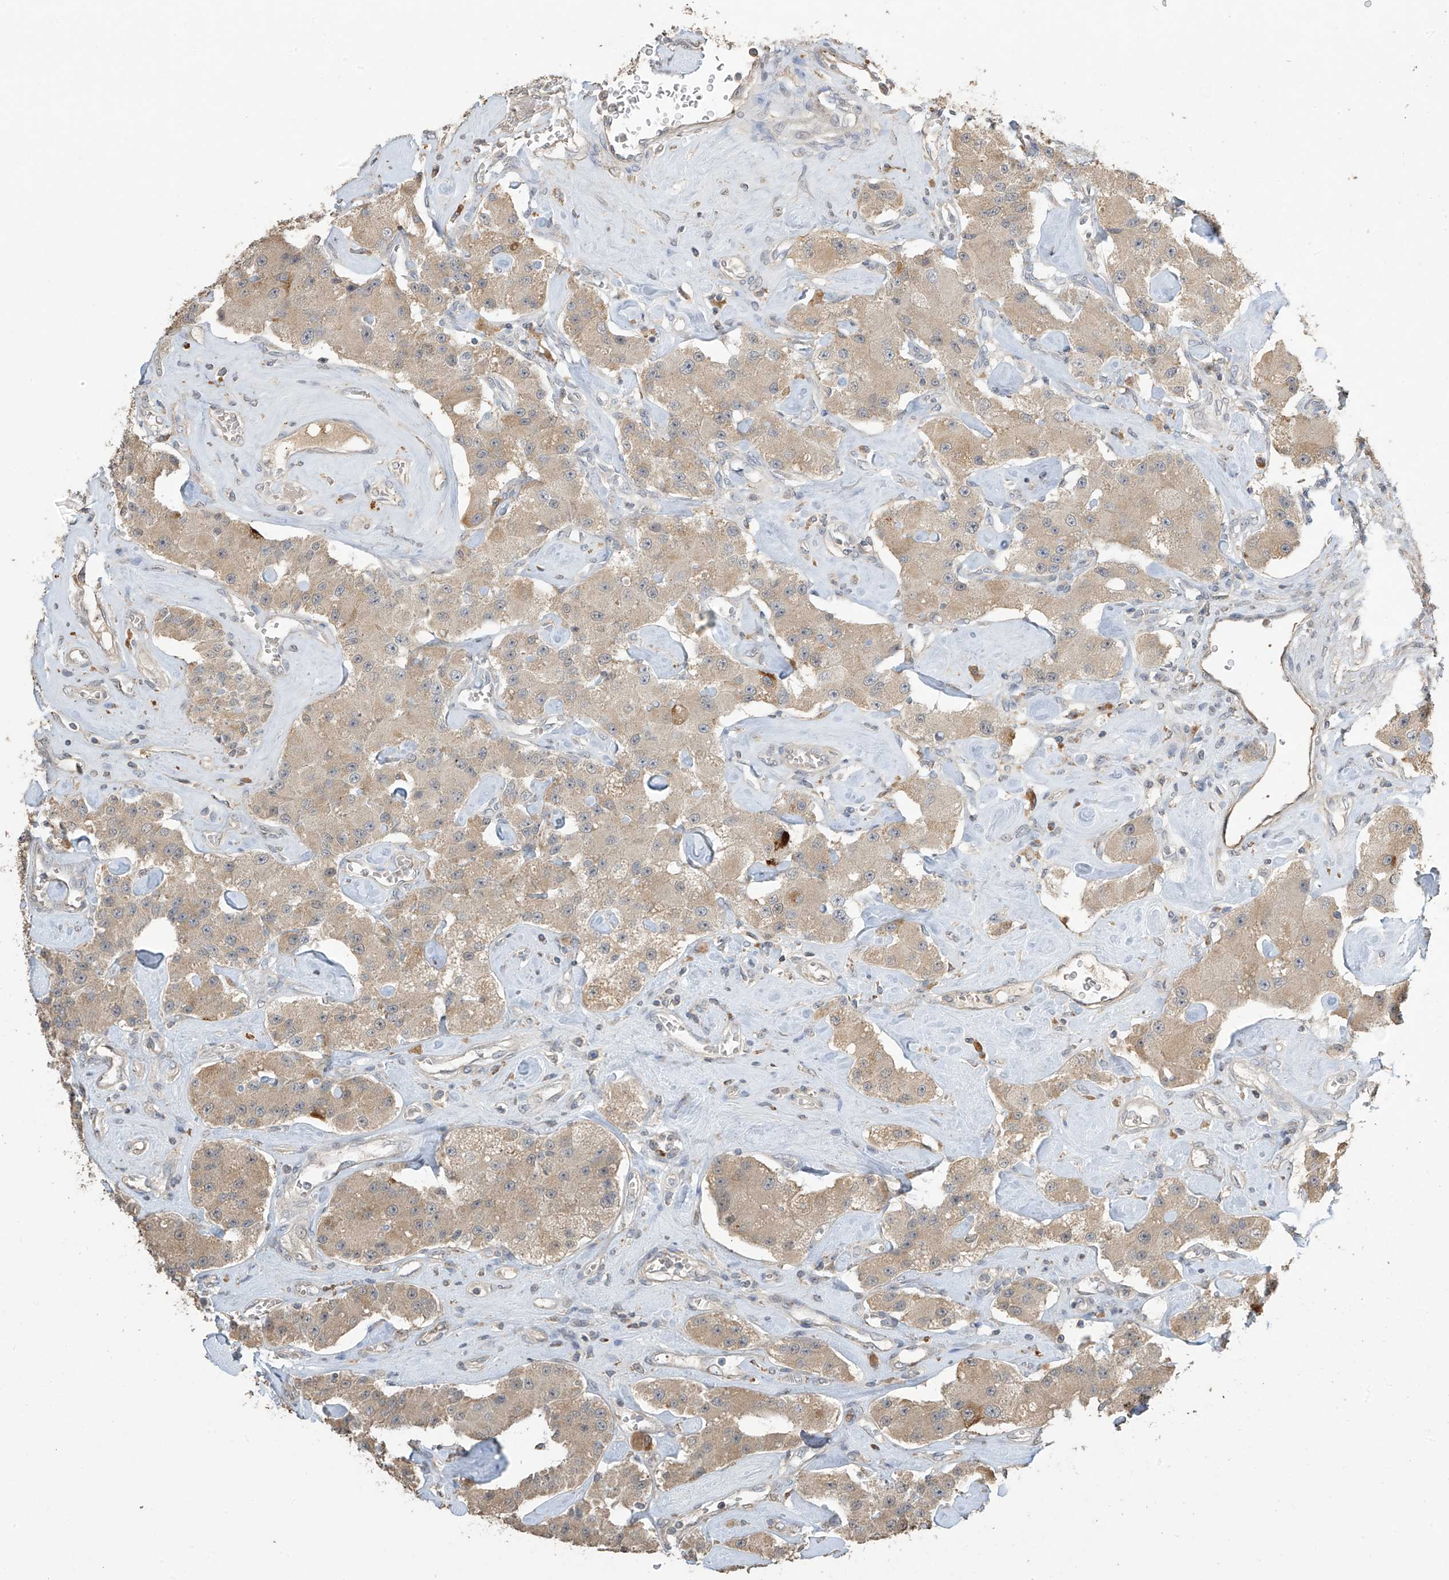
{"staining": {"intensity": "weak", "quantity": ">75%", "location": "cytoplasmic/membranous"}, "tissue": "carcinoid", "cell_type": "Tumor cells", "image_type": "cancer", "snomed": [{"axis": "morphology", "description": "Carcinoid, malignant, NOS"}, {"axis": "topography", "description": "Pancreas"}], "caption": "Immunohistochemistry of human carcinoid (malignant) demonstrates low levels of weak cytoplasmic/membranous expression in about >75% of tumor cells.", "gene": "SLFN14", "patient": {"sex": "male", "age": 41}}